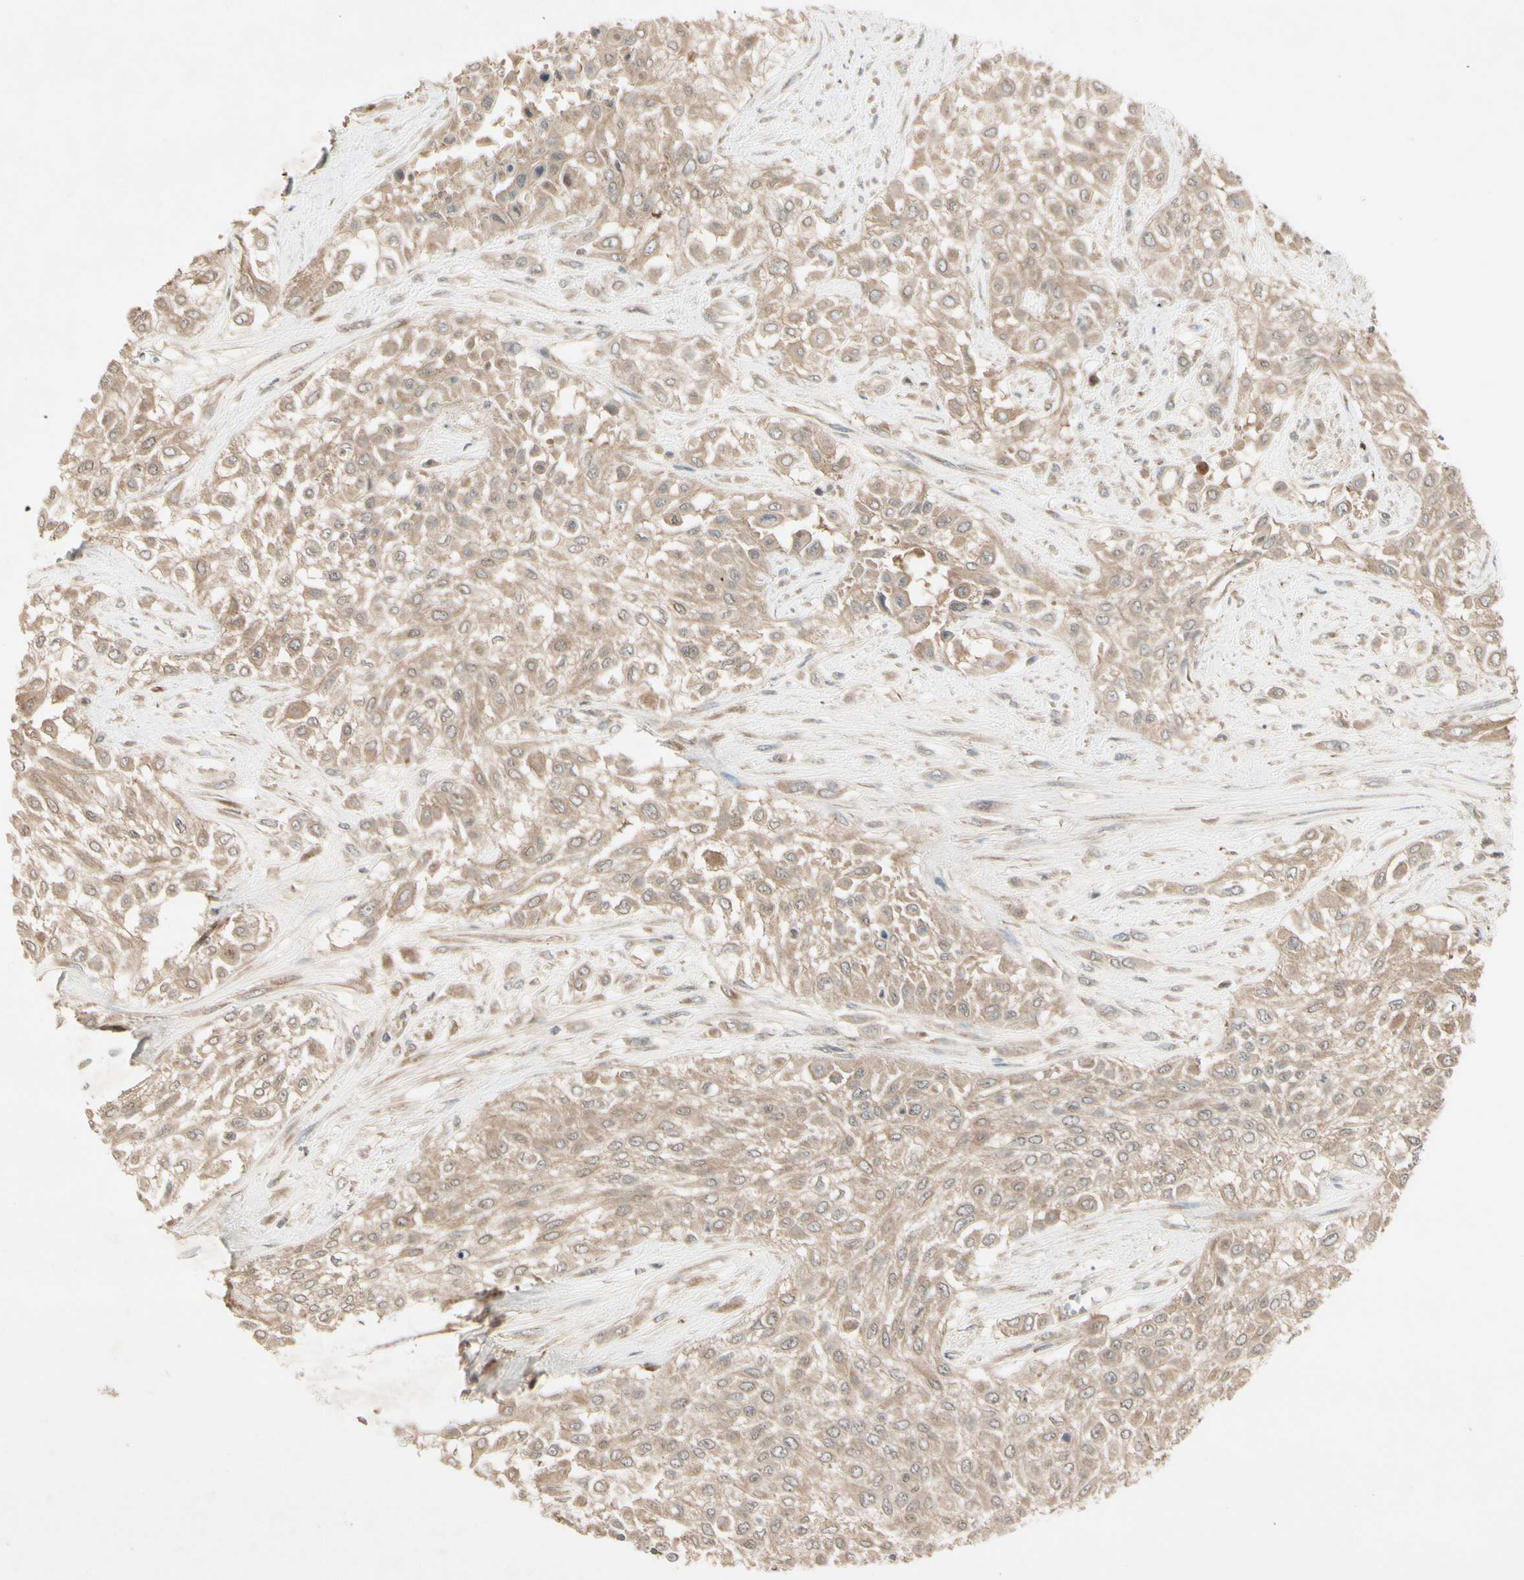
{"staining": {"intensity": "weak", "quantity": ">75%", "location": "cytoplasmic/membranous"}, "tissue": "urothelial cancer", "cell_type": "Tumor cells", "image_type": "cancer", "snomed": [{"axis": "morphology", "description": "Urothelial carcinoma, High grade"}, {"axis": "topography", "description": "Urinary bladder"}], "caption": "Immunohistochemical staining of human urothelial cancer displays low levels of weak cytoplasmic/membranous expression in approximately >75% of tumor cells. Ihc stains the protein in brown and the nuclei are stained blue.", "gene": "FHDC1", "patient": {"sex": "male", "age": 57}}